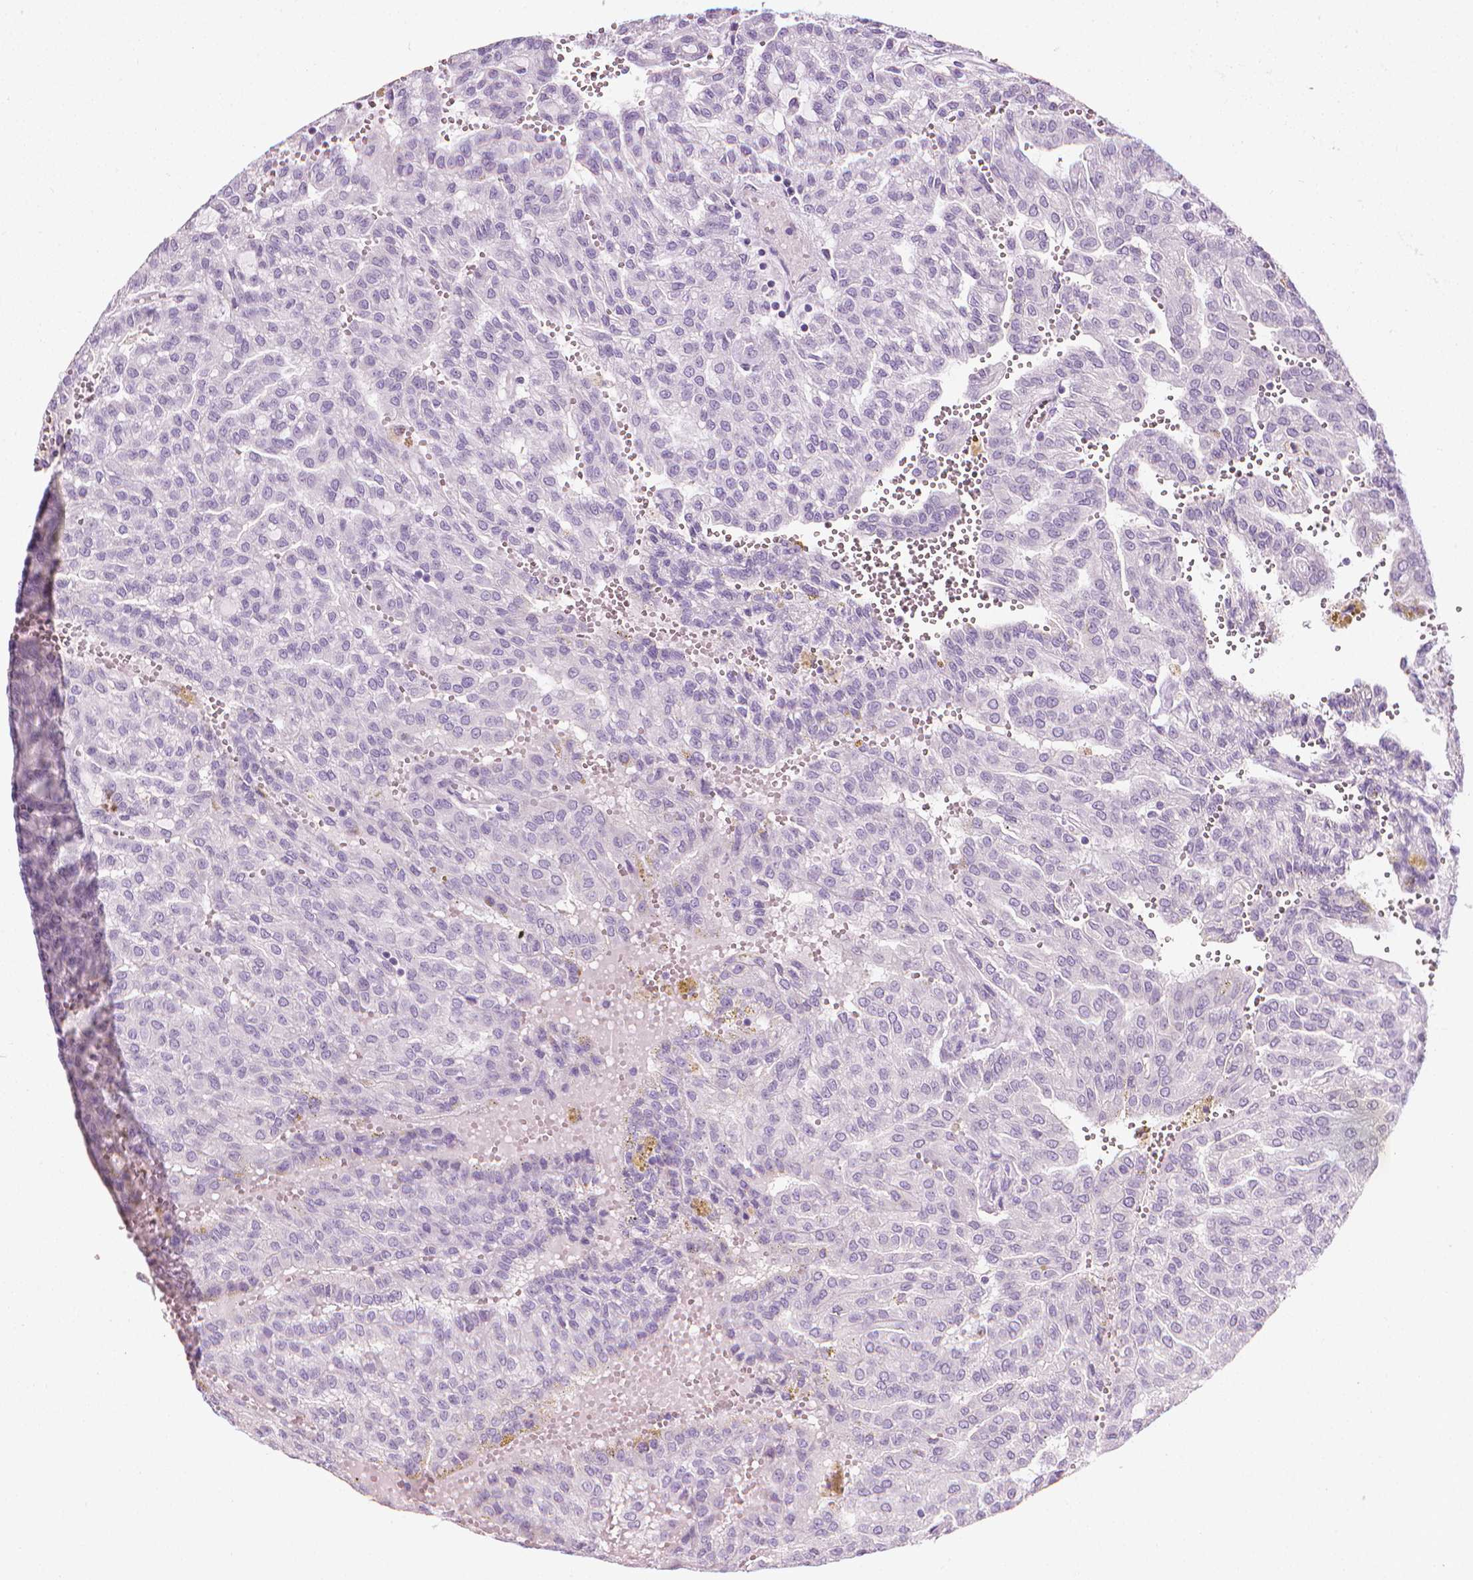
{"staining": {"intensity": "negative", "quantity": "none", "location": "none"}, "tissue": "renal cancer", "cell_type": "Tumor cells", "image_type": "cancer", "snomed": [{"axis": "morphology", "description": "Adenocarcinoma, NOS"}, {"axis": "topography", "description": "Kidney"}], "caption": "High magnification brightfield microscopy of adenocarcinoma (renal) stained with DAB (brown) and counterstained with hematoxylin (blue): tumor cells show no significant staining. (DAB IHC with hematoxylin counter stain).", "gene": "DCAF8L1", "patient": {"sex": "male", "age": 63}}